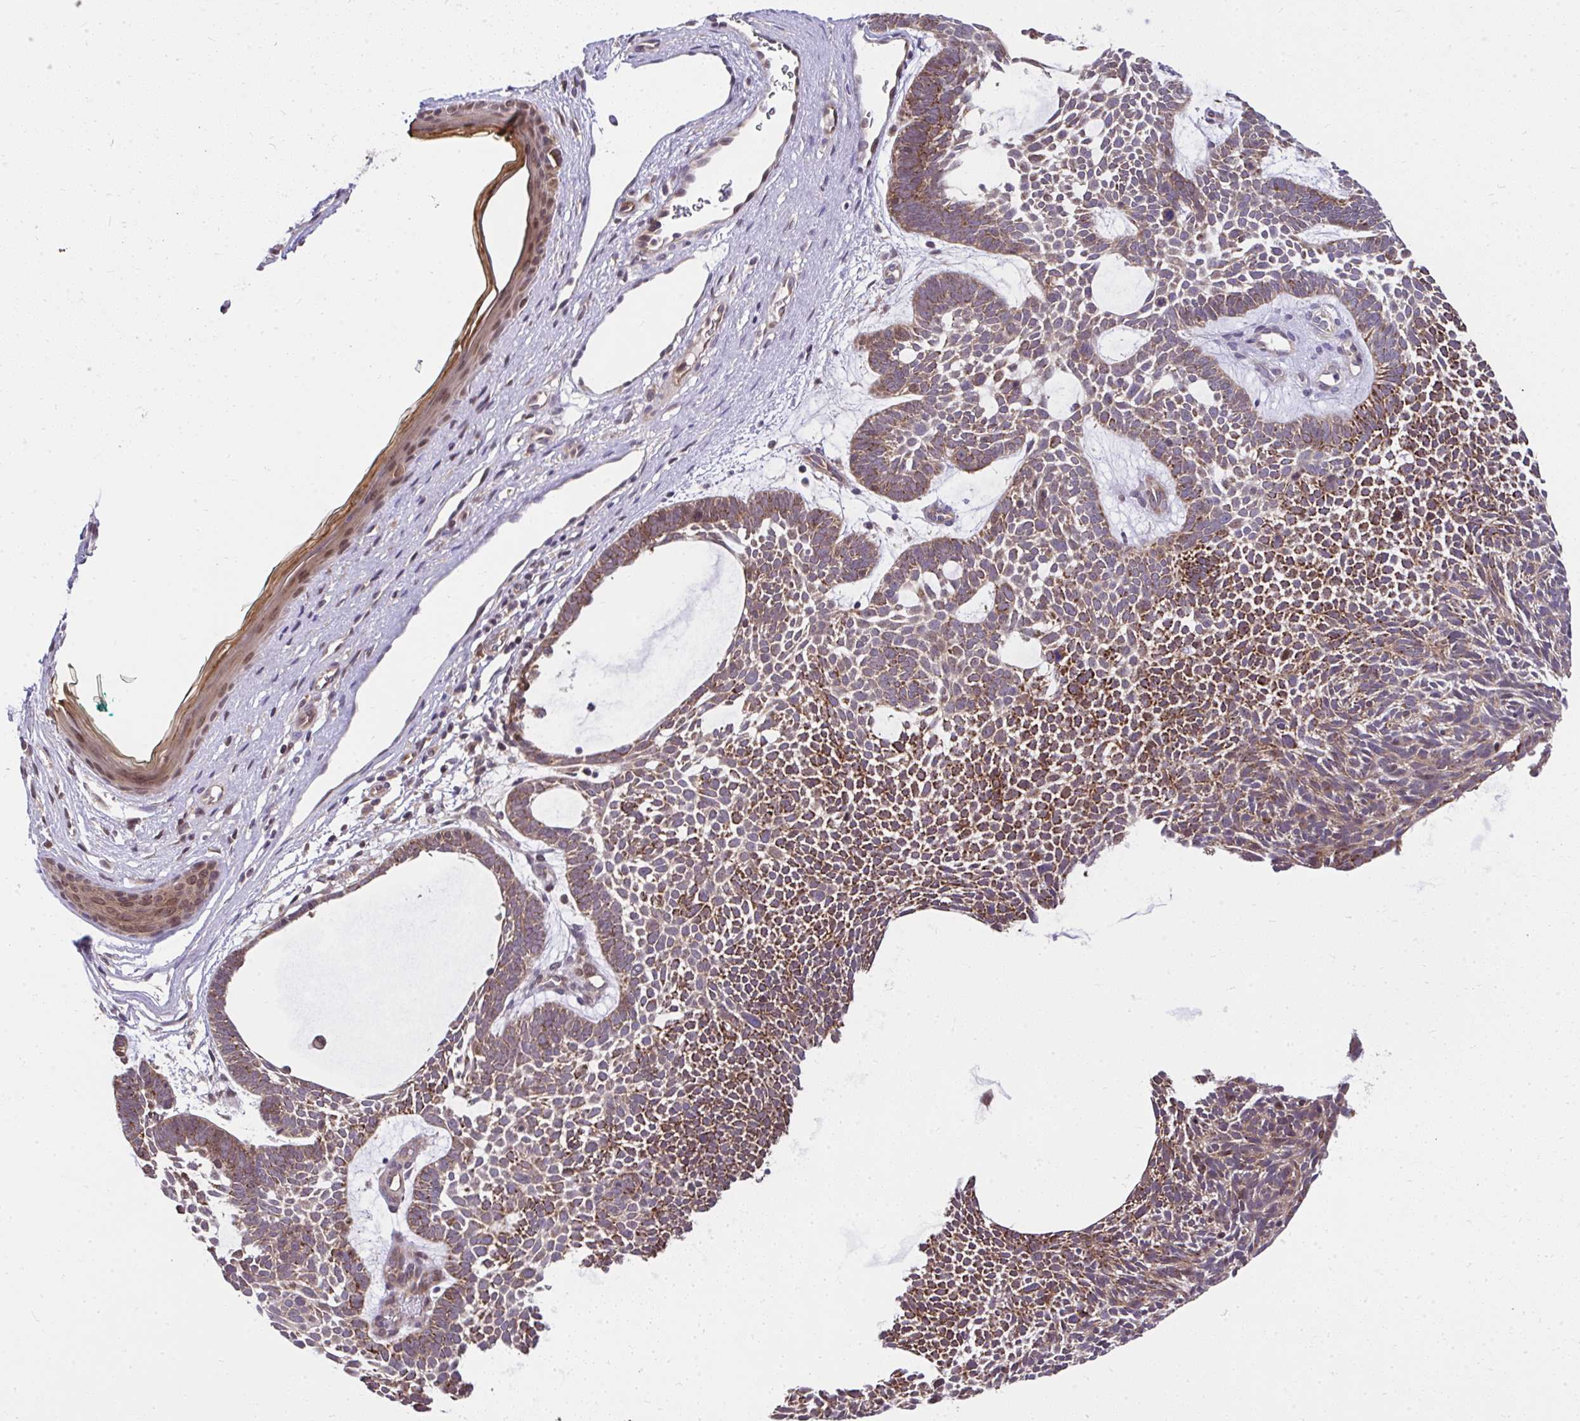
{"staining": {"intensity": "strong", "quantity": ">75%", "location": "cytoplasmic/membranous"}, "tissue": "skin cancer", "cell_type": "Tumor cells", "image_type": "cancer", "snomed": [{"axis": "morphology", "description": "Basal cell carcinoma"}, {"axis": "topography", "description": "Skin"}, {"axis": "topography", "description": "Skin of face"}], "caption": "An immunohistochemistry (IHC) photomicrograph of neoplastic tissue is shown. Protein staining in brown highlights strong cytoplasmic/membranous positivity in skin basal cell carcinoma within tumor cells. The staining is performed using DAB (3,3'-diaminobenzidine) brown chromogen to label protein expression. The nuclei are counter-stained blue using hematoxylin.", "gene": "RDH14", "patient": {"sex": "male", "age": 83}}